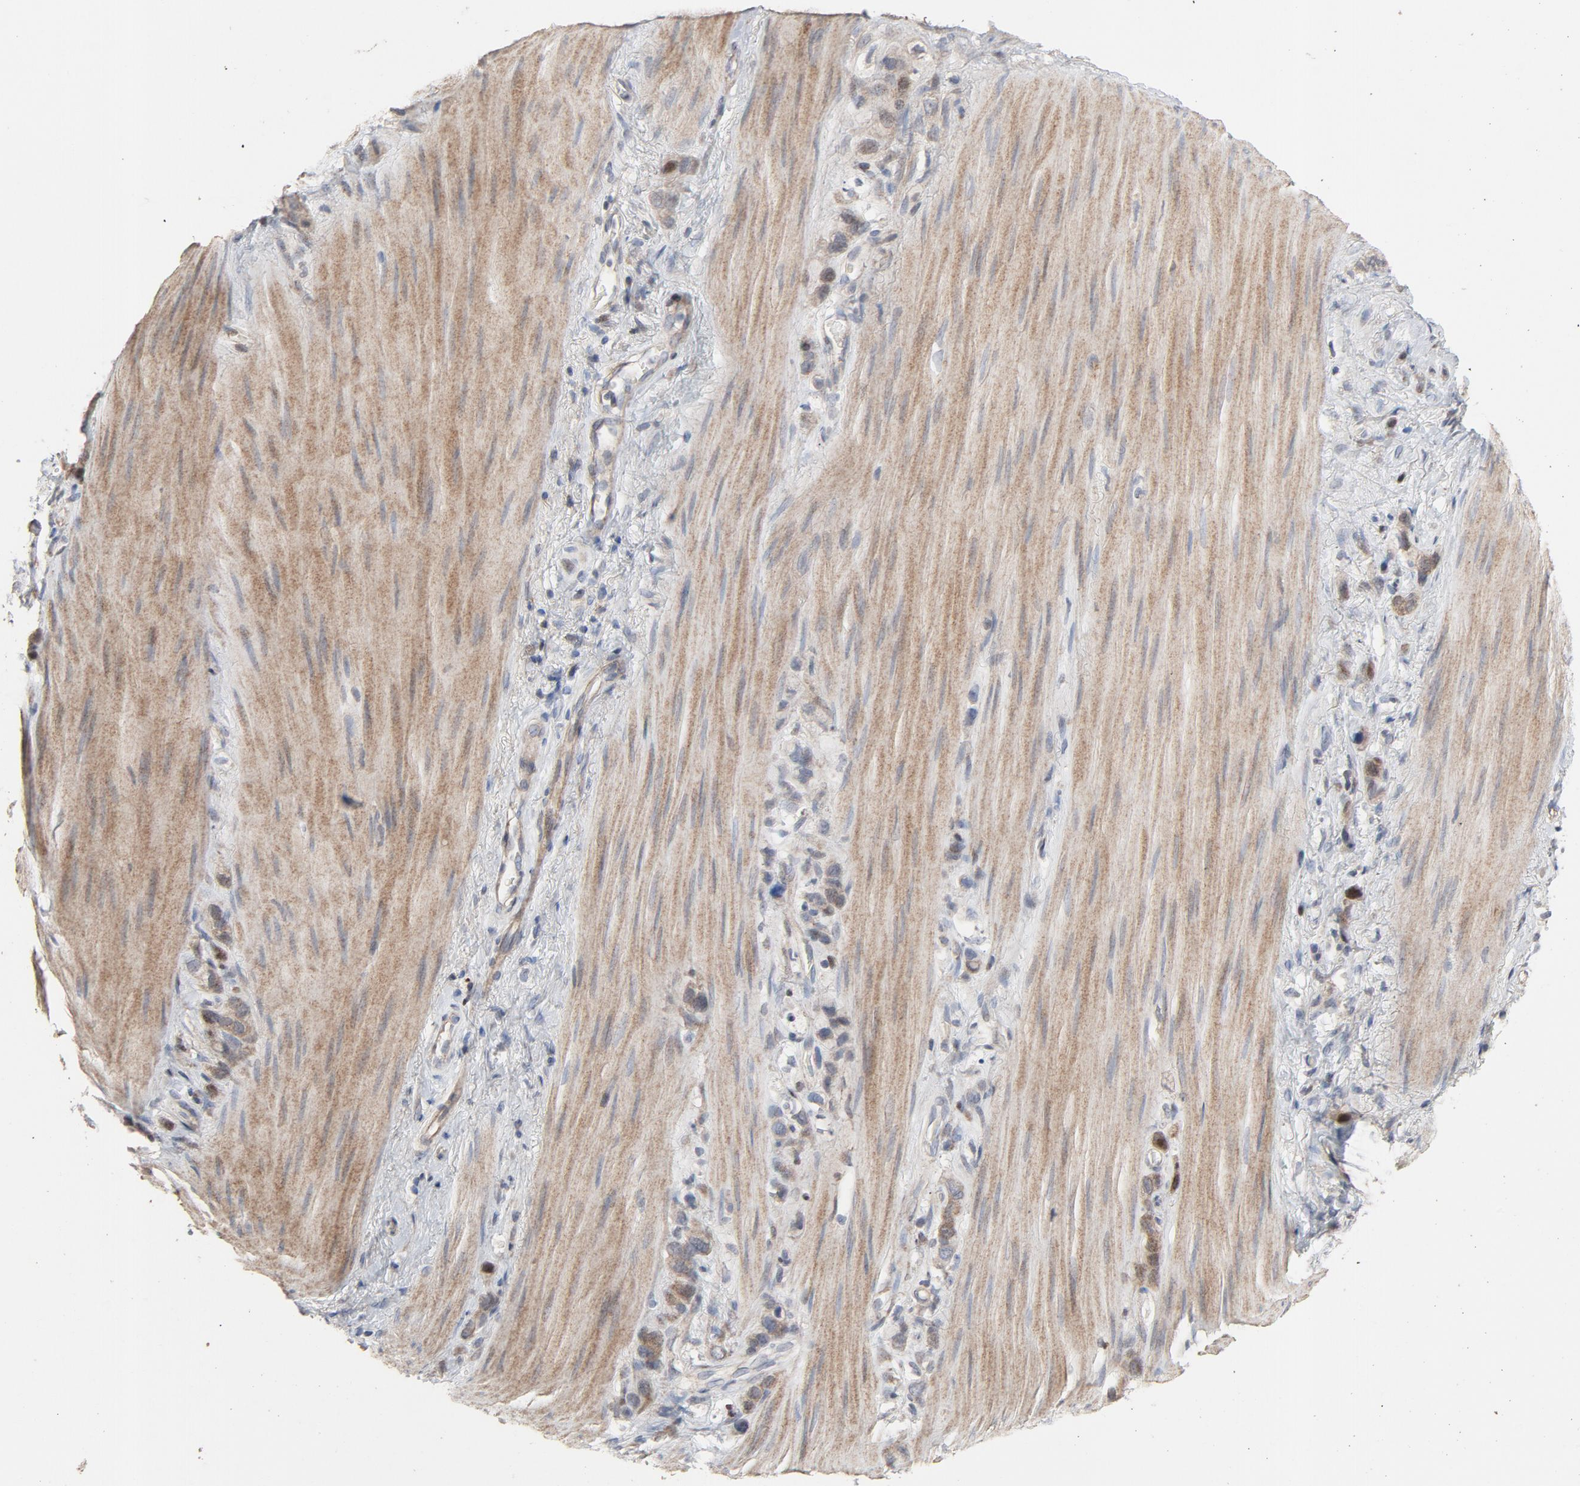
{"staining": {"intensity": "moderate", "quantity": ">75%", "location": "cytoplasmic/membranous"}, "tissue": "stomach cancer", "cell_type": "Tumor cells", "image_type": "cancer", "snomed": [{"axis": "morphology", "description": "Normal tissue, NOS"}, {"axis": "morphology", "description": "Adenocarcinoma, NOS"}, {"axis": "morphology", "description": "Adenocarcinoma, High grade"}, {"axis": "topography", "description": "Stomach, upper"}, {"axis": "topography", "description": "Stomach"}], "caption": "Stomach cancer (adenocarcinoma (high-grade)) stained for a protein exhibits moderate cytoplasmic/membranous positivity in tumor cells.", "gene": "CDK6", "patient": {"sex": "female", "age": 65}}